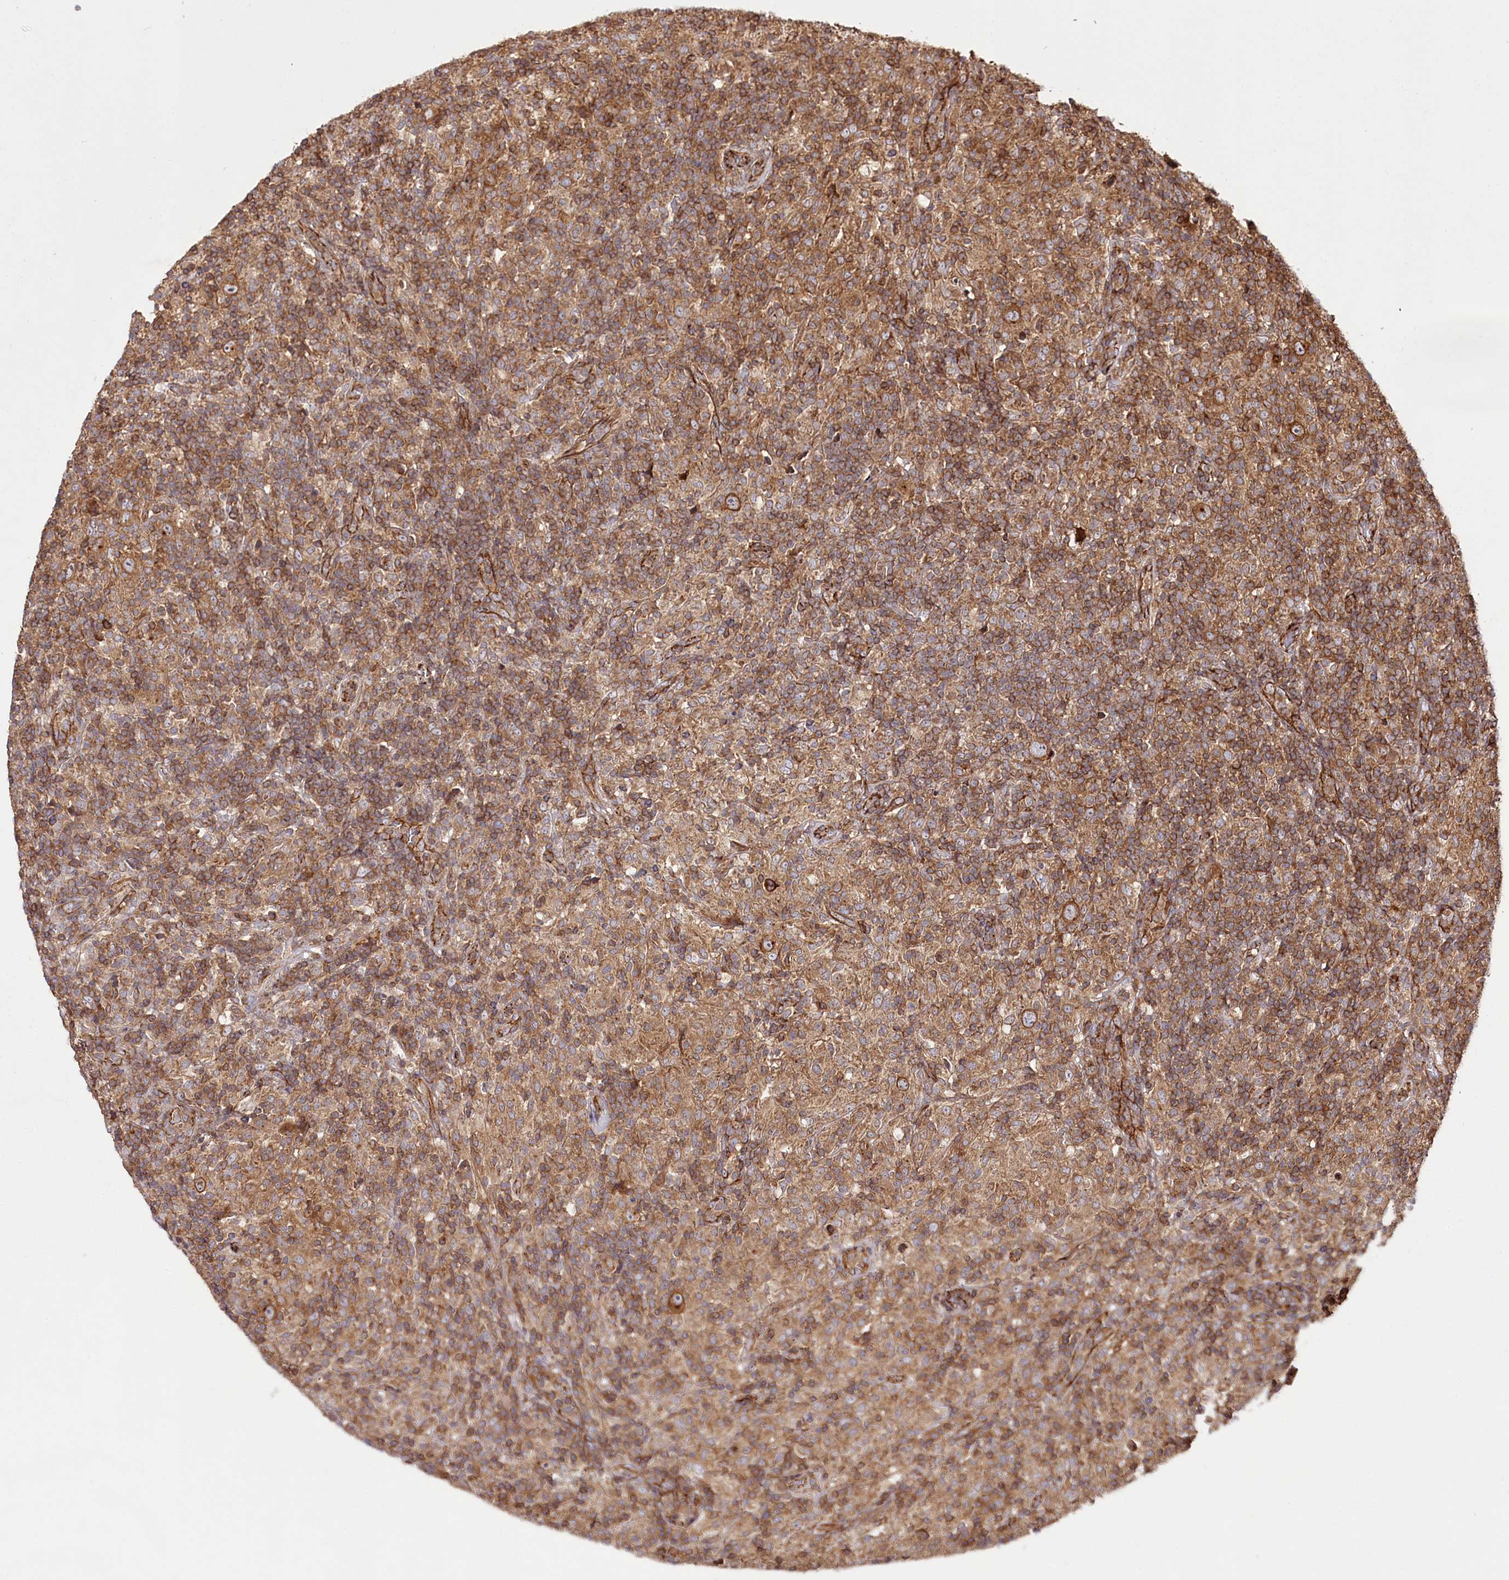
{"staining": {"intensity": "strong", "quantity": ">75%", "location": "cytoplasmic/membranous"}, "tissue": "lymphoma", "cell_type": "Tumor cells", "image_type": "cancer", "snomed": [{"axis": "morphology", "description": "Hodgkin's disease, NOS"}, {"axis": "topography", "description": "Lymph node"}], "caption": "This is a histology image of immunohistochemistry (IHC) staining of lymphoma, which shows strong staining in the cytoplasmic/membranous of tumor cells.", "gene": "DHX29", "patient": {"sex": "male", "age": 70}}